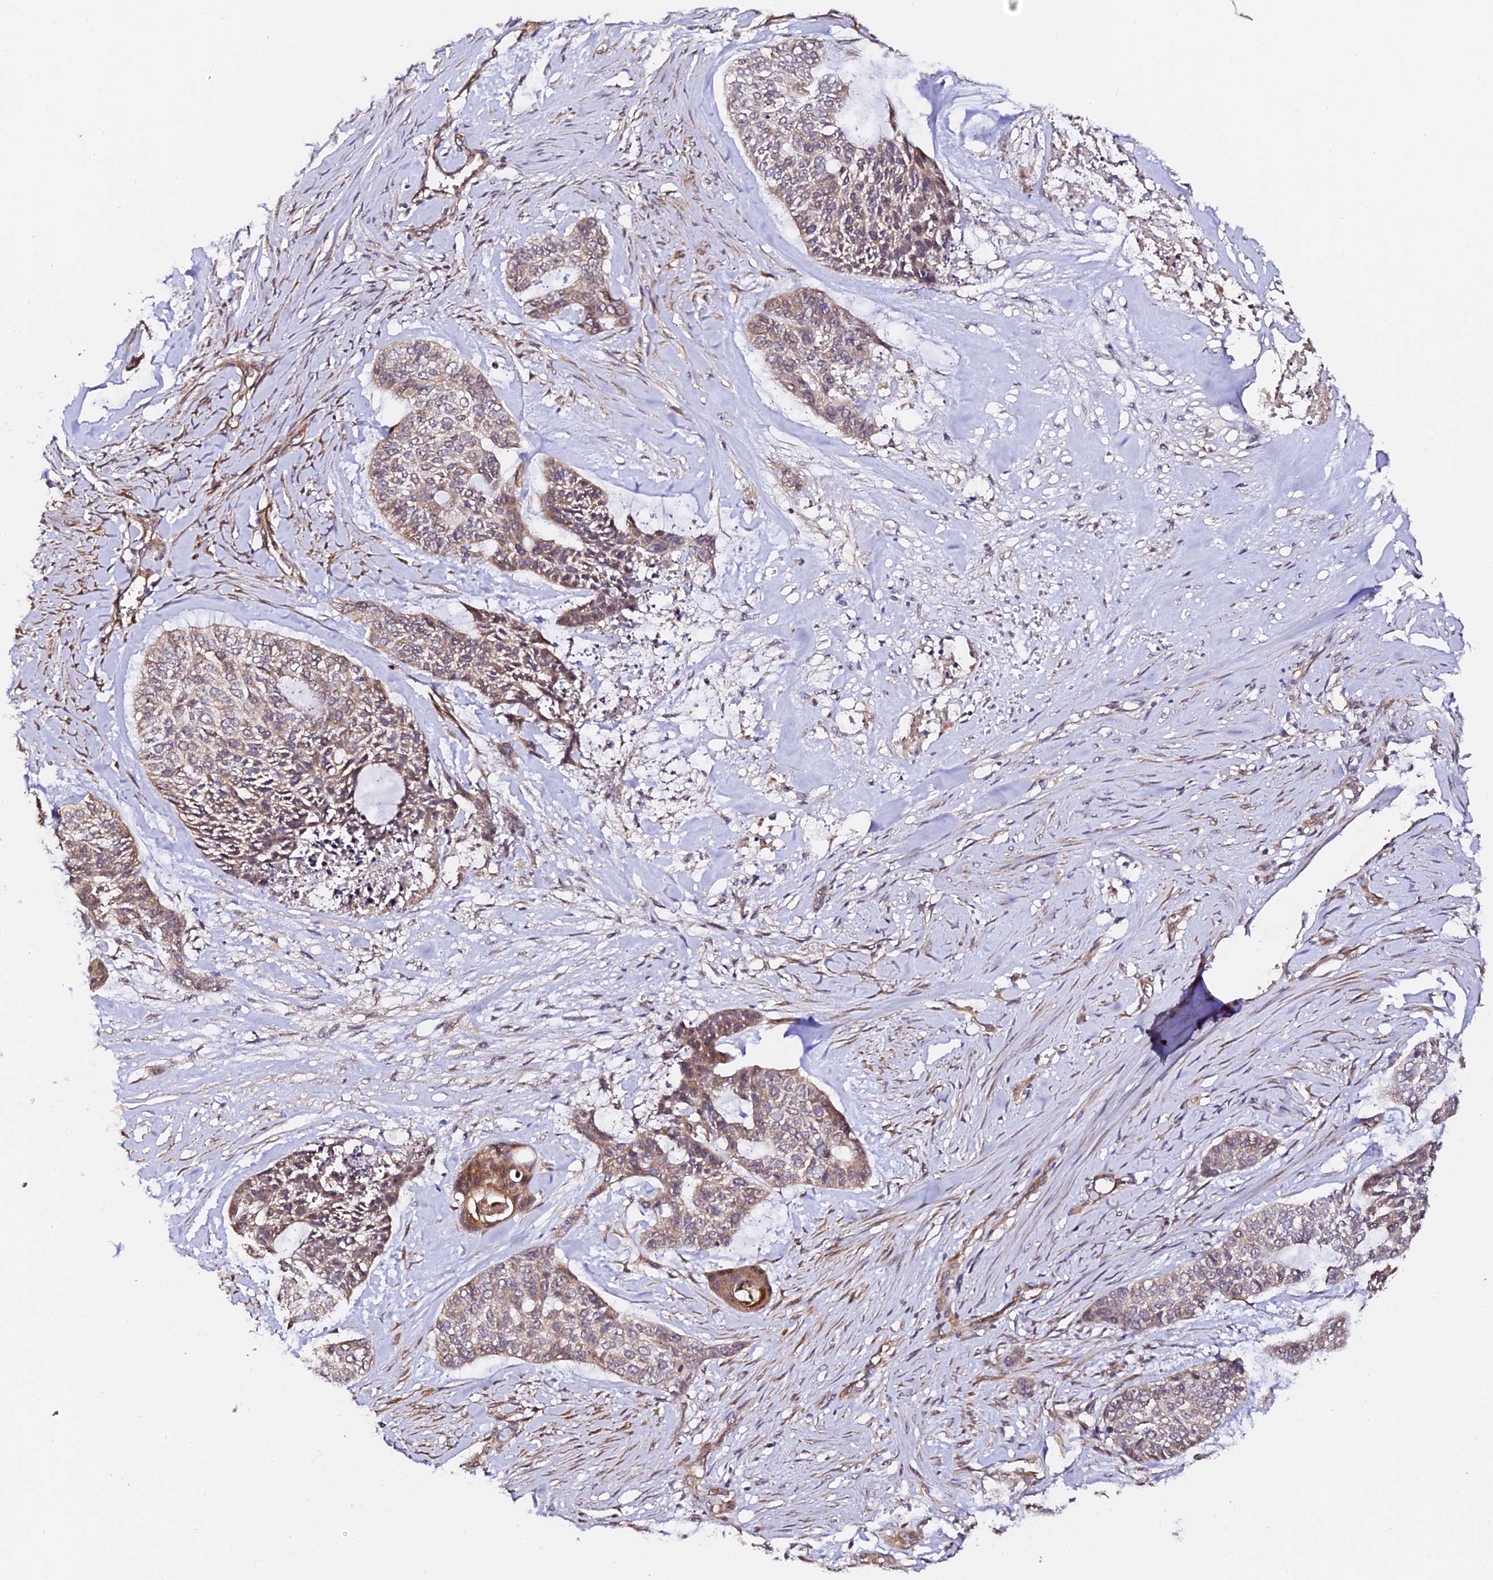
{"staining": {"intensity": "moderate", "quantity": "<25%", "location": "cytoplasmic/membranous"}, "tissue": "skin cancer", "cell_type": "Tumor cells", "image_type": "cancer", "snomed": [{"axis": "morphology", "description": "Basal cell carcinoma"}, {"axis": "topography", "description": "Skin"}], "caption": "Approximately <25% of tumor cells in human skin cancer (basal cell carcinoma) reveal moderate cytoplasmic/membranous protein positivity as visualized by brown immunohistochemical staining.", "gene": "TDO2", "patient": {"sex": "female", "age": 64}}